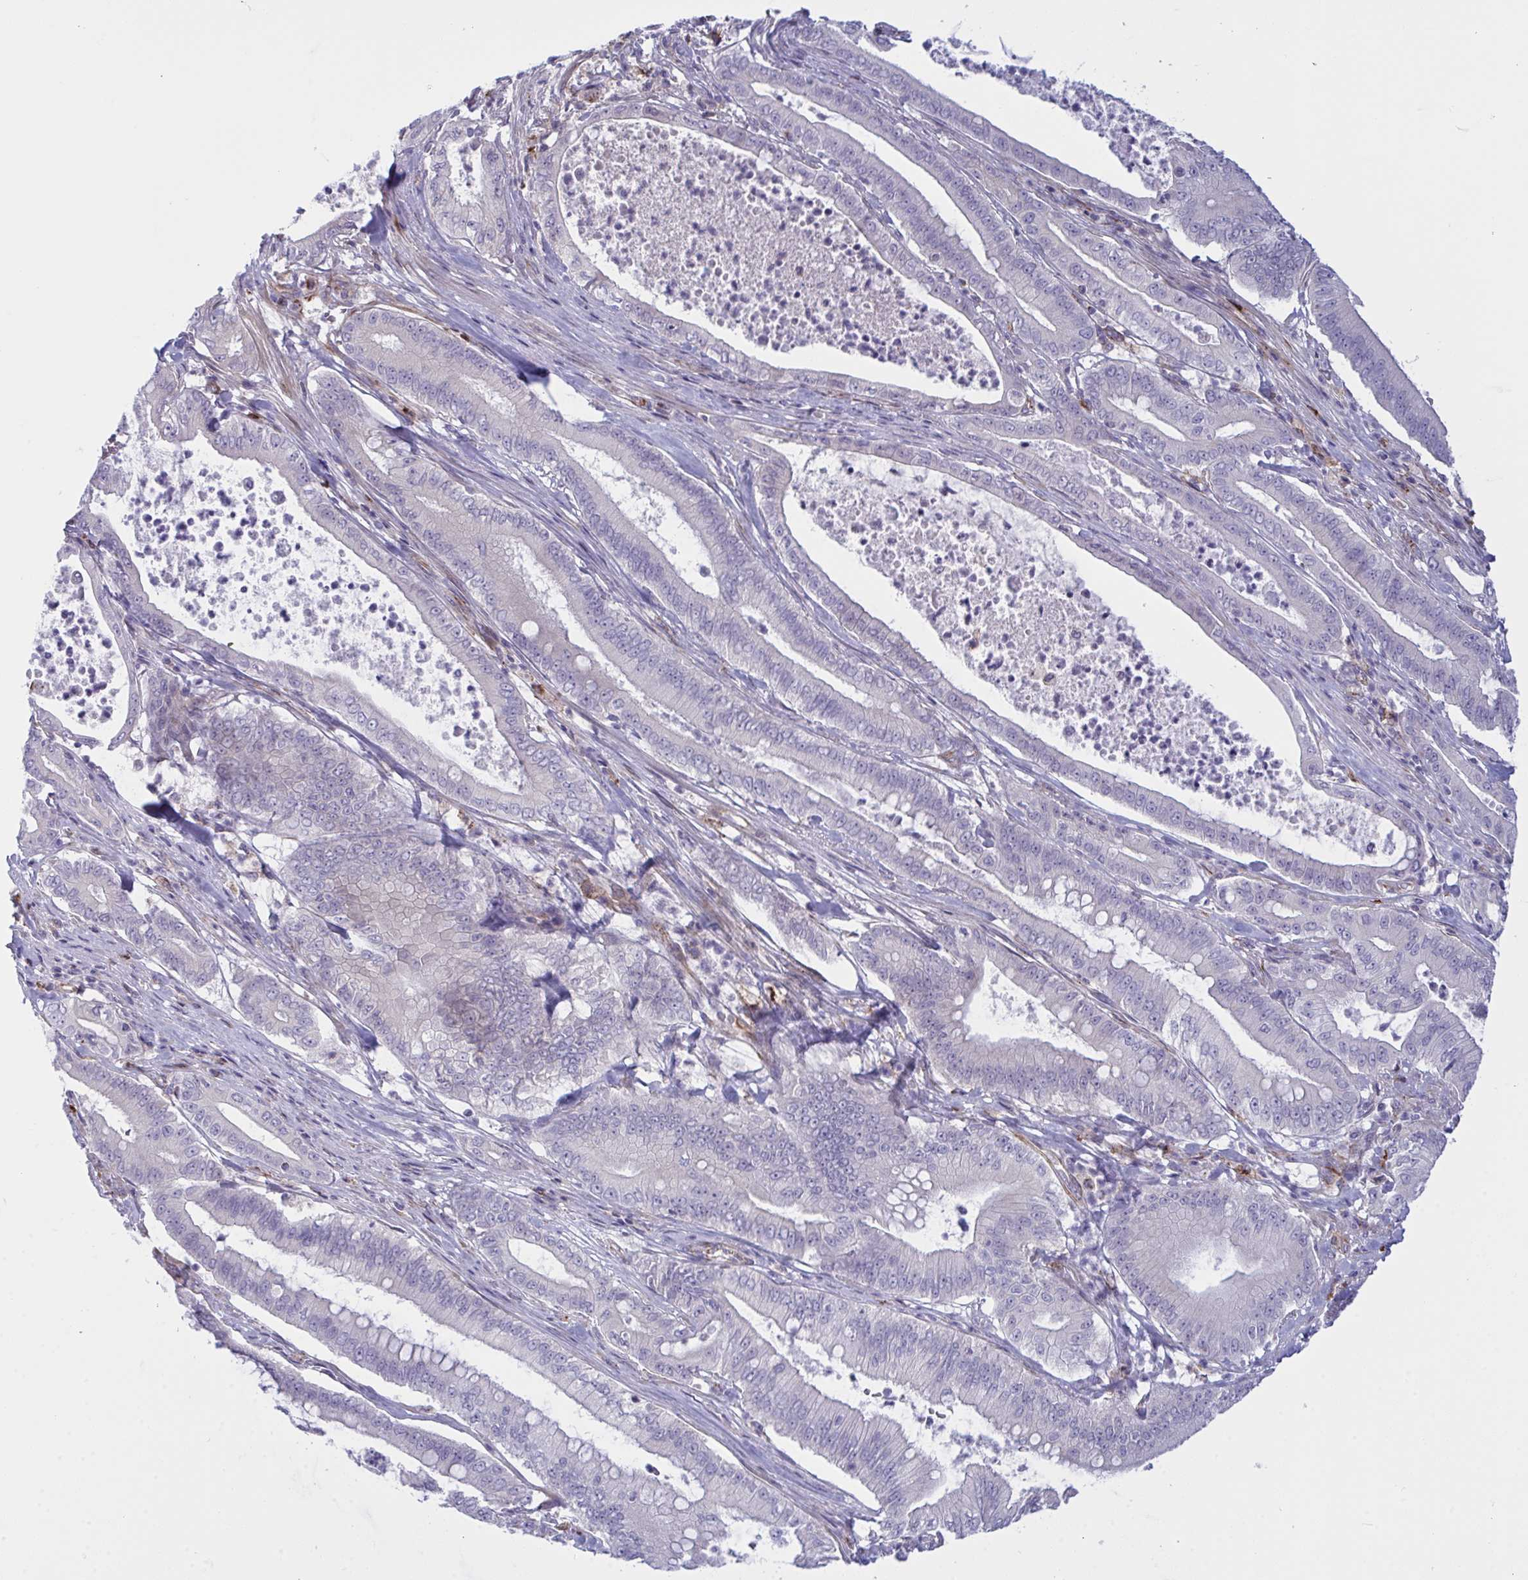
{"staining": {"intensity": "negative", "quantity": "none", "location": "none"}, "tissue": "pancreatic cancer", "cell_type": "Tumor cells", "image_type": "cancer", "snomed": [{"axis": "morphology", "description": "Adenocarcinoma, NOS"}, {"axis": "topography", "description": "Pancreas"}], "caption": "Immunohistochemistry histopathology image of human pancreatic cancer stained for a protein (brown), which displays no expression in tumor cells.", "gene": "DCBLD1", "patient": {"sex": "male", "age": 71}}